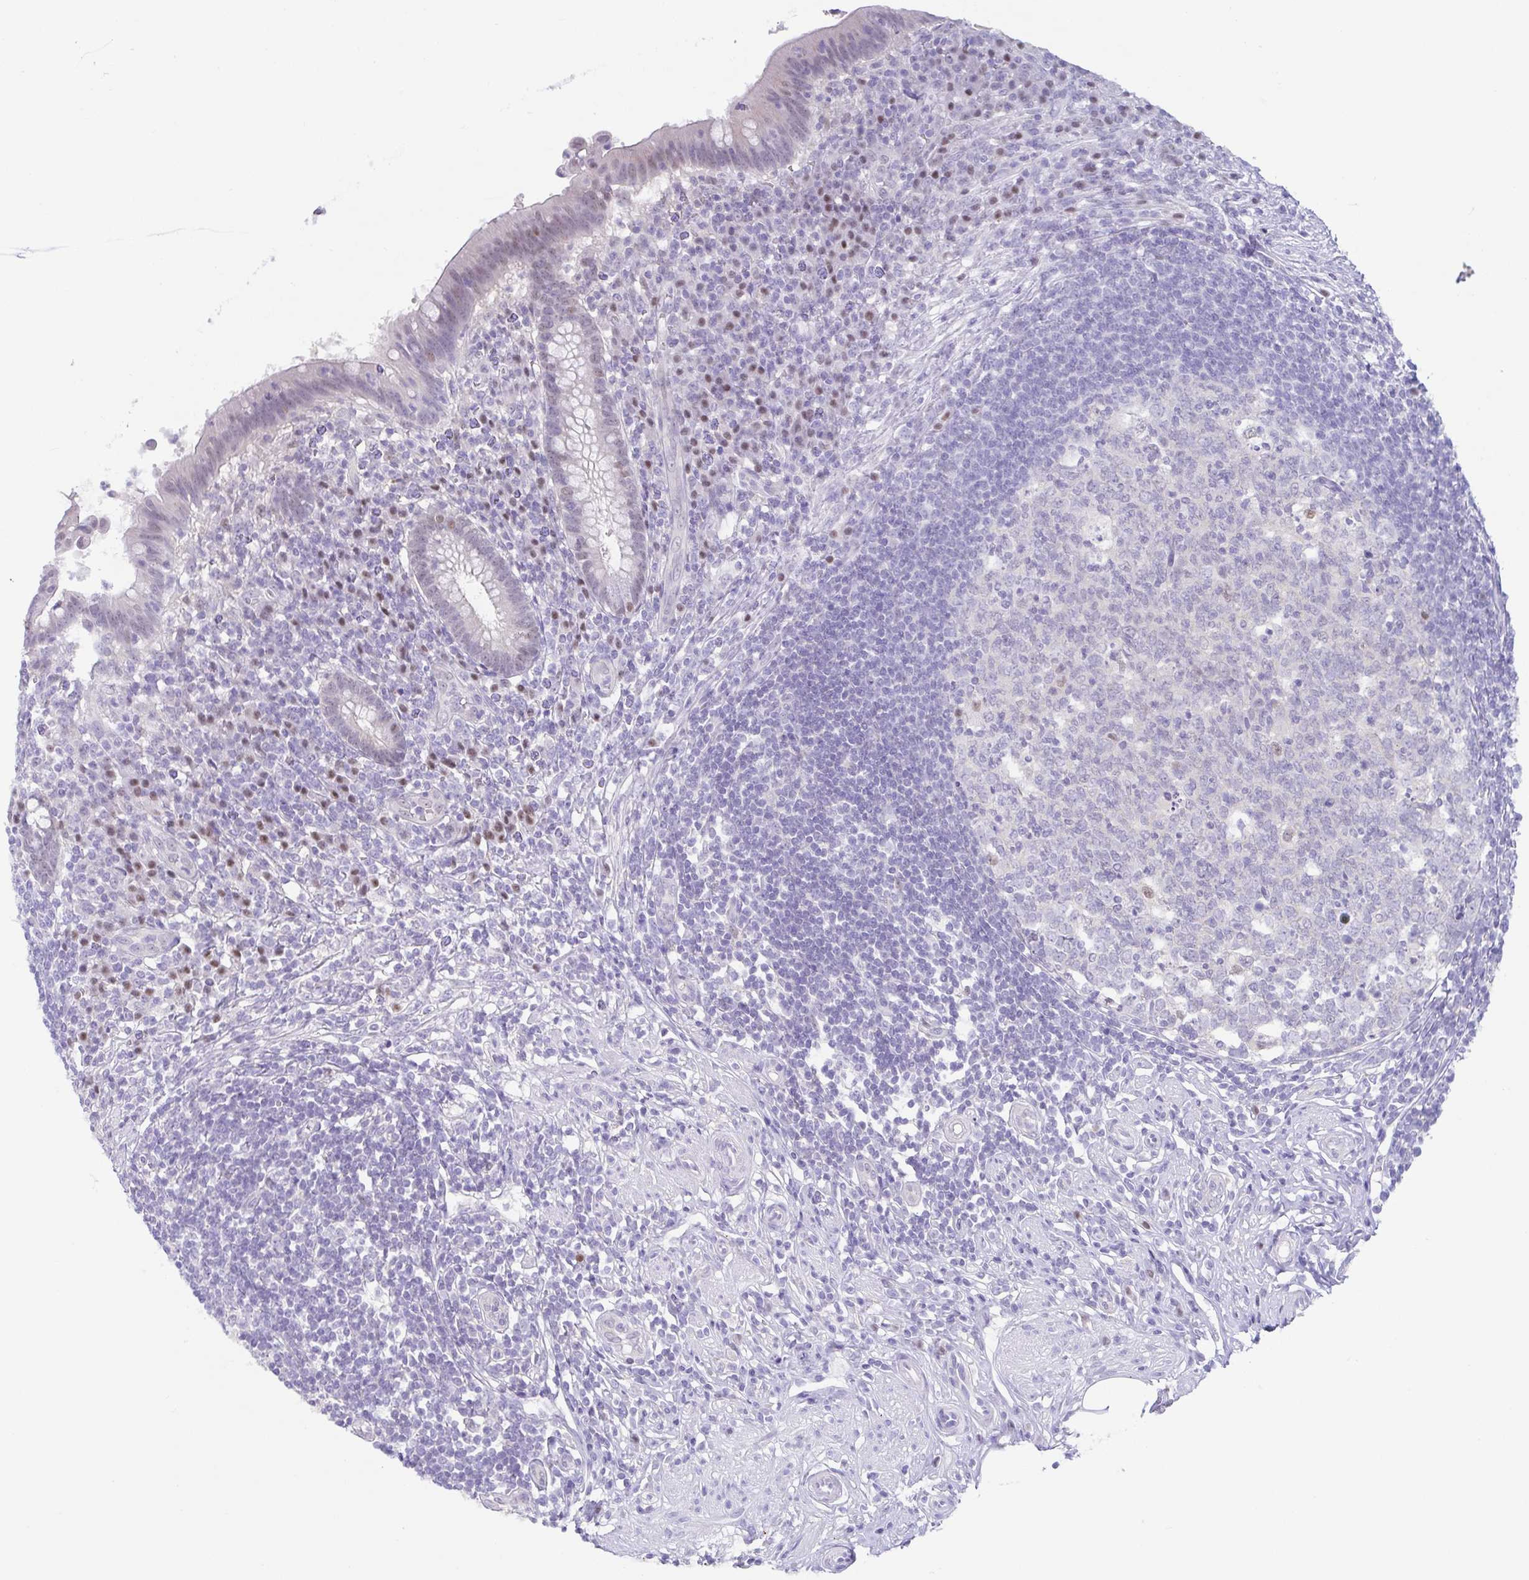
{"staining": {"intensity": "weak", "quantity": "<25%", "location": "nuclear"}, "tissue": "appendix", "cell_type": "Glandular cells", "image_type": "normal", "snomed": [{"axis": "morphology", "description": "Normal tissue, NOS"}, {"axis": "topography", "description": "Appendix"}], "caption": "Appendix was stained to show a protein in brown. There is no significant staining in glandular cells. (DAB immunohistochemistry visualized using brightfield microscopy, high magnification).", "gene": "UBE2Q1", "patient": {"sex": "female", "age": 56}}